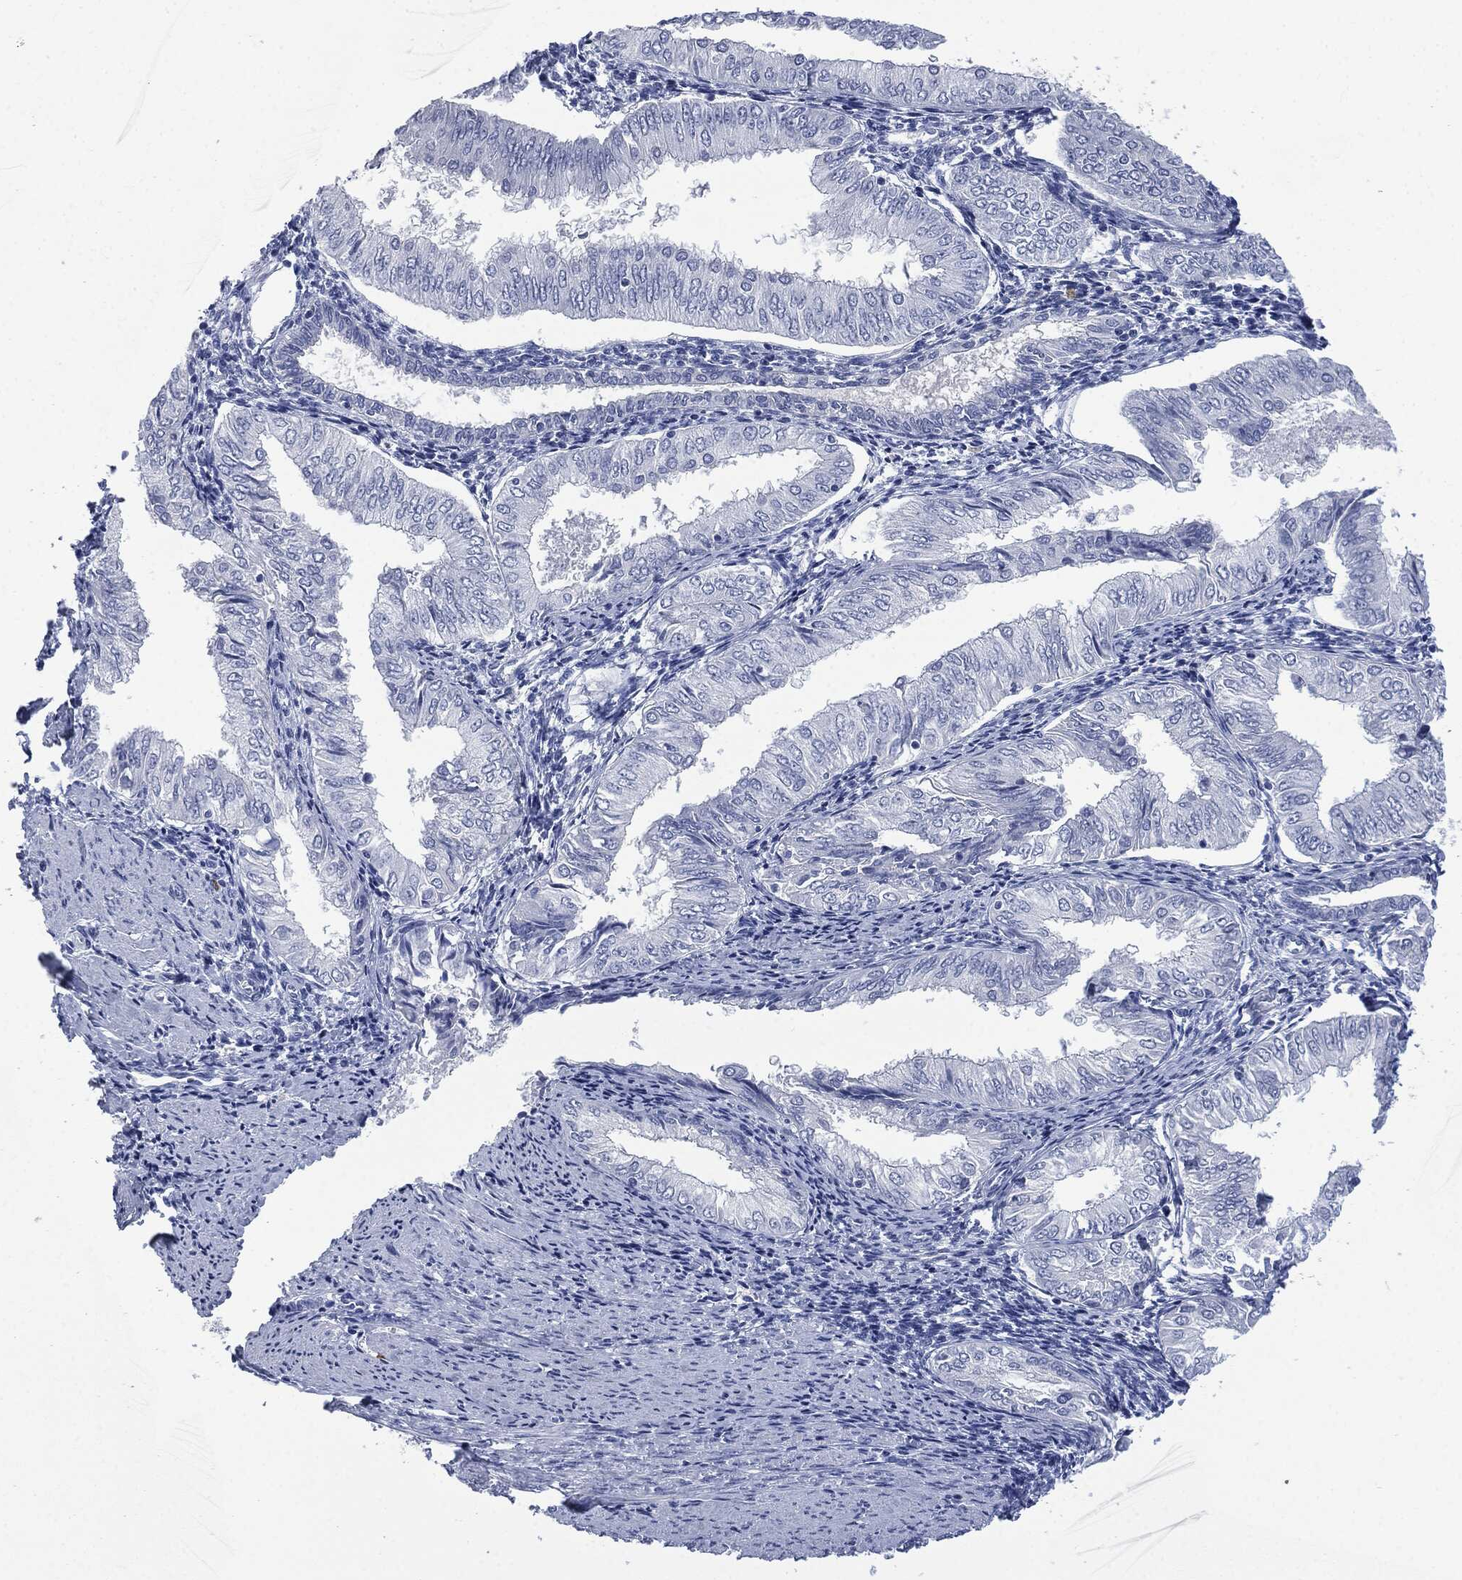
{"staining": {"intensity": "negative", "quantity": "none", "location": "none"}, "tissue": "endometrial cancer", "cell_type": "Tumor cells", "image_type": "cancer", "snomed": [{"axis": "morphology", "description": "Adenocarcinoma, NOS"}, {"axis": "topography", "description": "Endometrium"}], "caption": "IHC image of neoplastic tissue: human adenocarcinoma (endometrial) stained with DAB (3,3'-diaminobenzidine) reveals no significant protein expression in tumor cells.", "gene": "CEACAM8", "patient": {"sex": "female", "age": 53}}